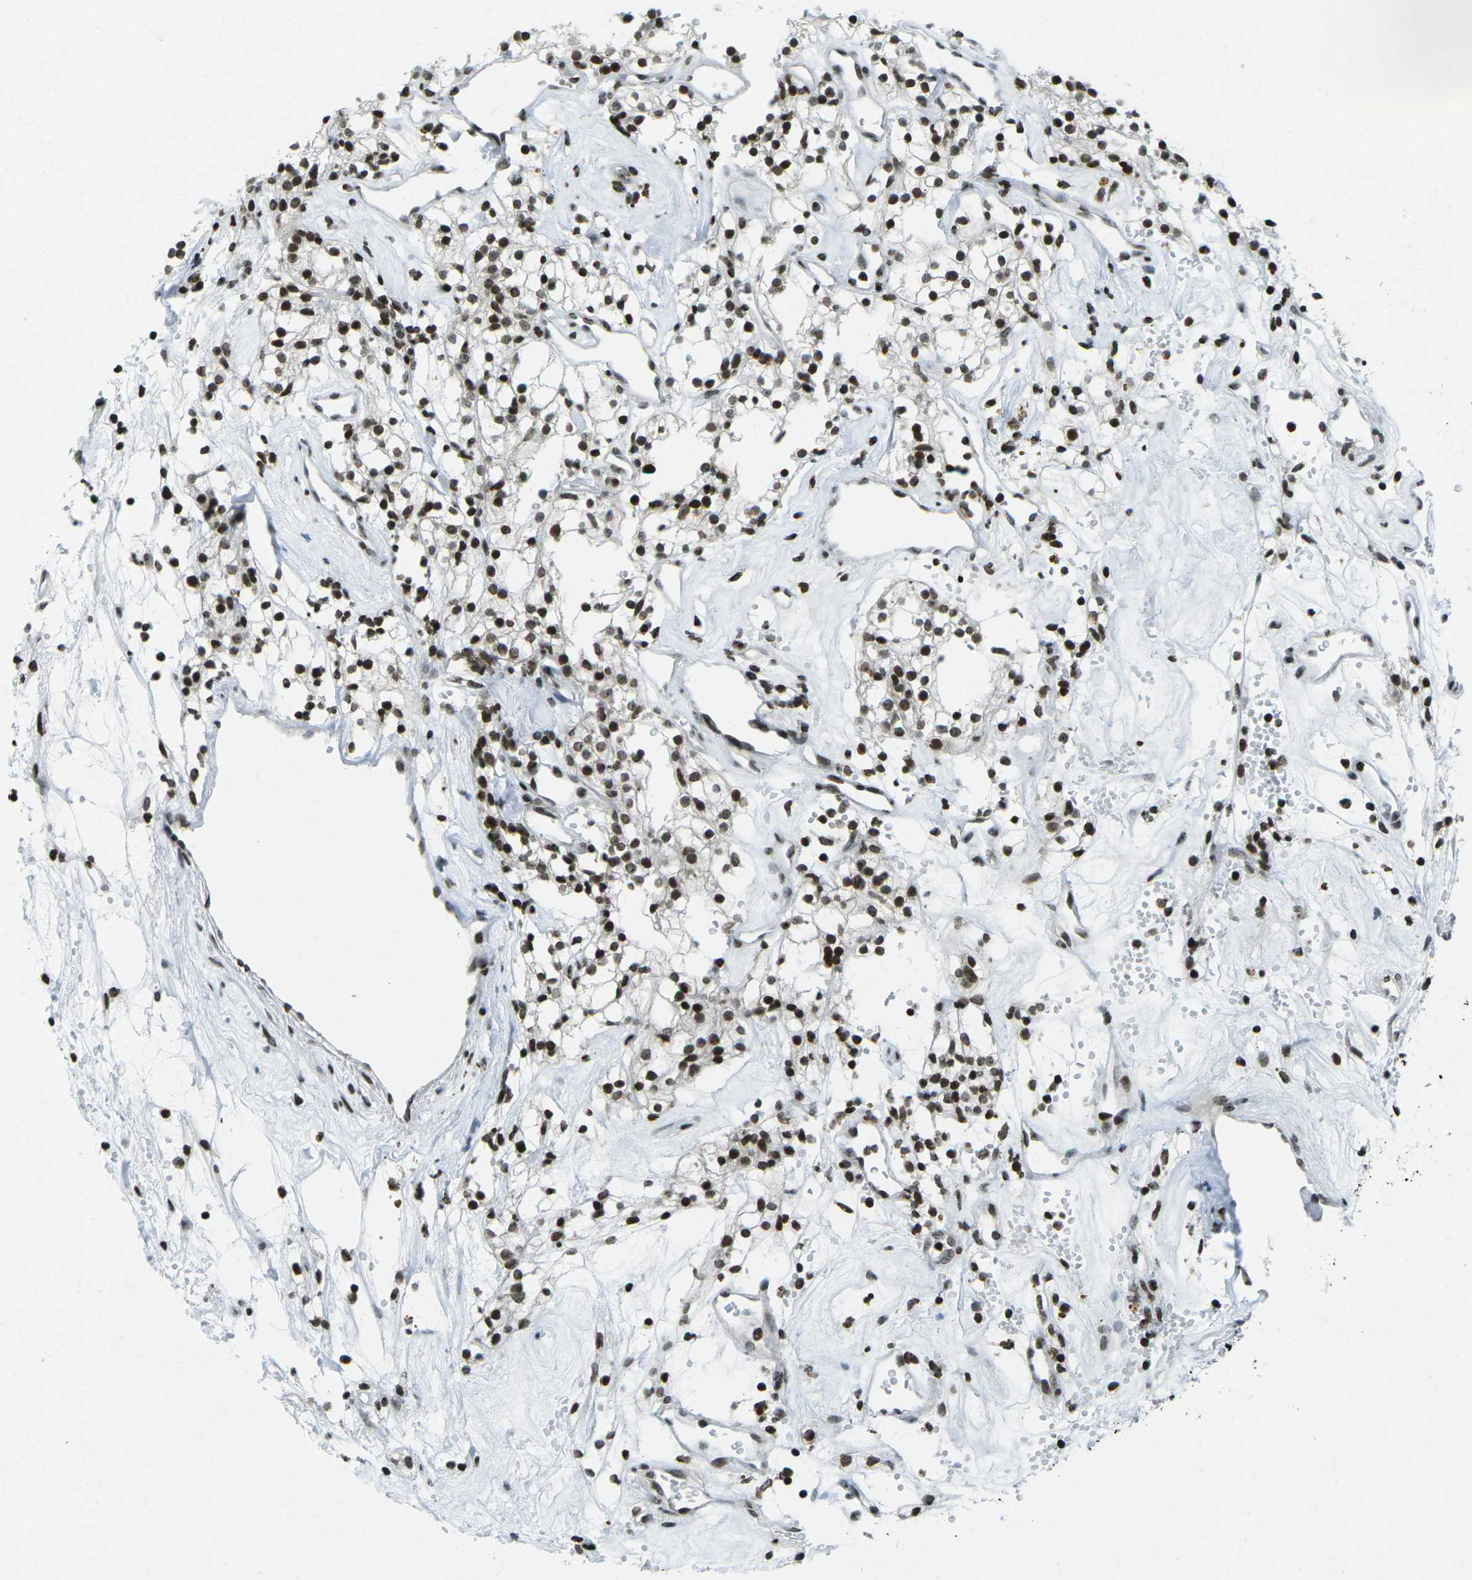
{"staining": {"intensity": "strong", "quantity": ">75%", "location": "nuclear"}, "tissue": "renal cancer", "cell_type": "Tumor cells", "image_type": "cancer", "snomed": [{"axis": "morphology", "description": "Adenocarcinoma, NOS"}, {"axis": "topography", "description": "Kidney"}], "caption": "IHC micrograph of human adenocarcinoma (renal) stained for a protein (brown), which demonstrates high levels of strong nuclear positivity in about >75% of tumor cells.", "gene": "EME1", "patient": {"sex": "male", "age": 59}}